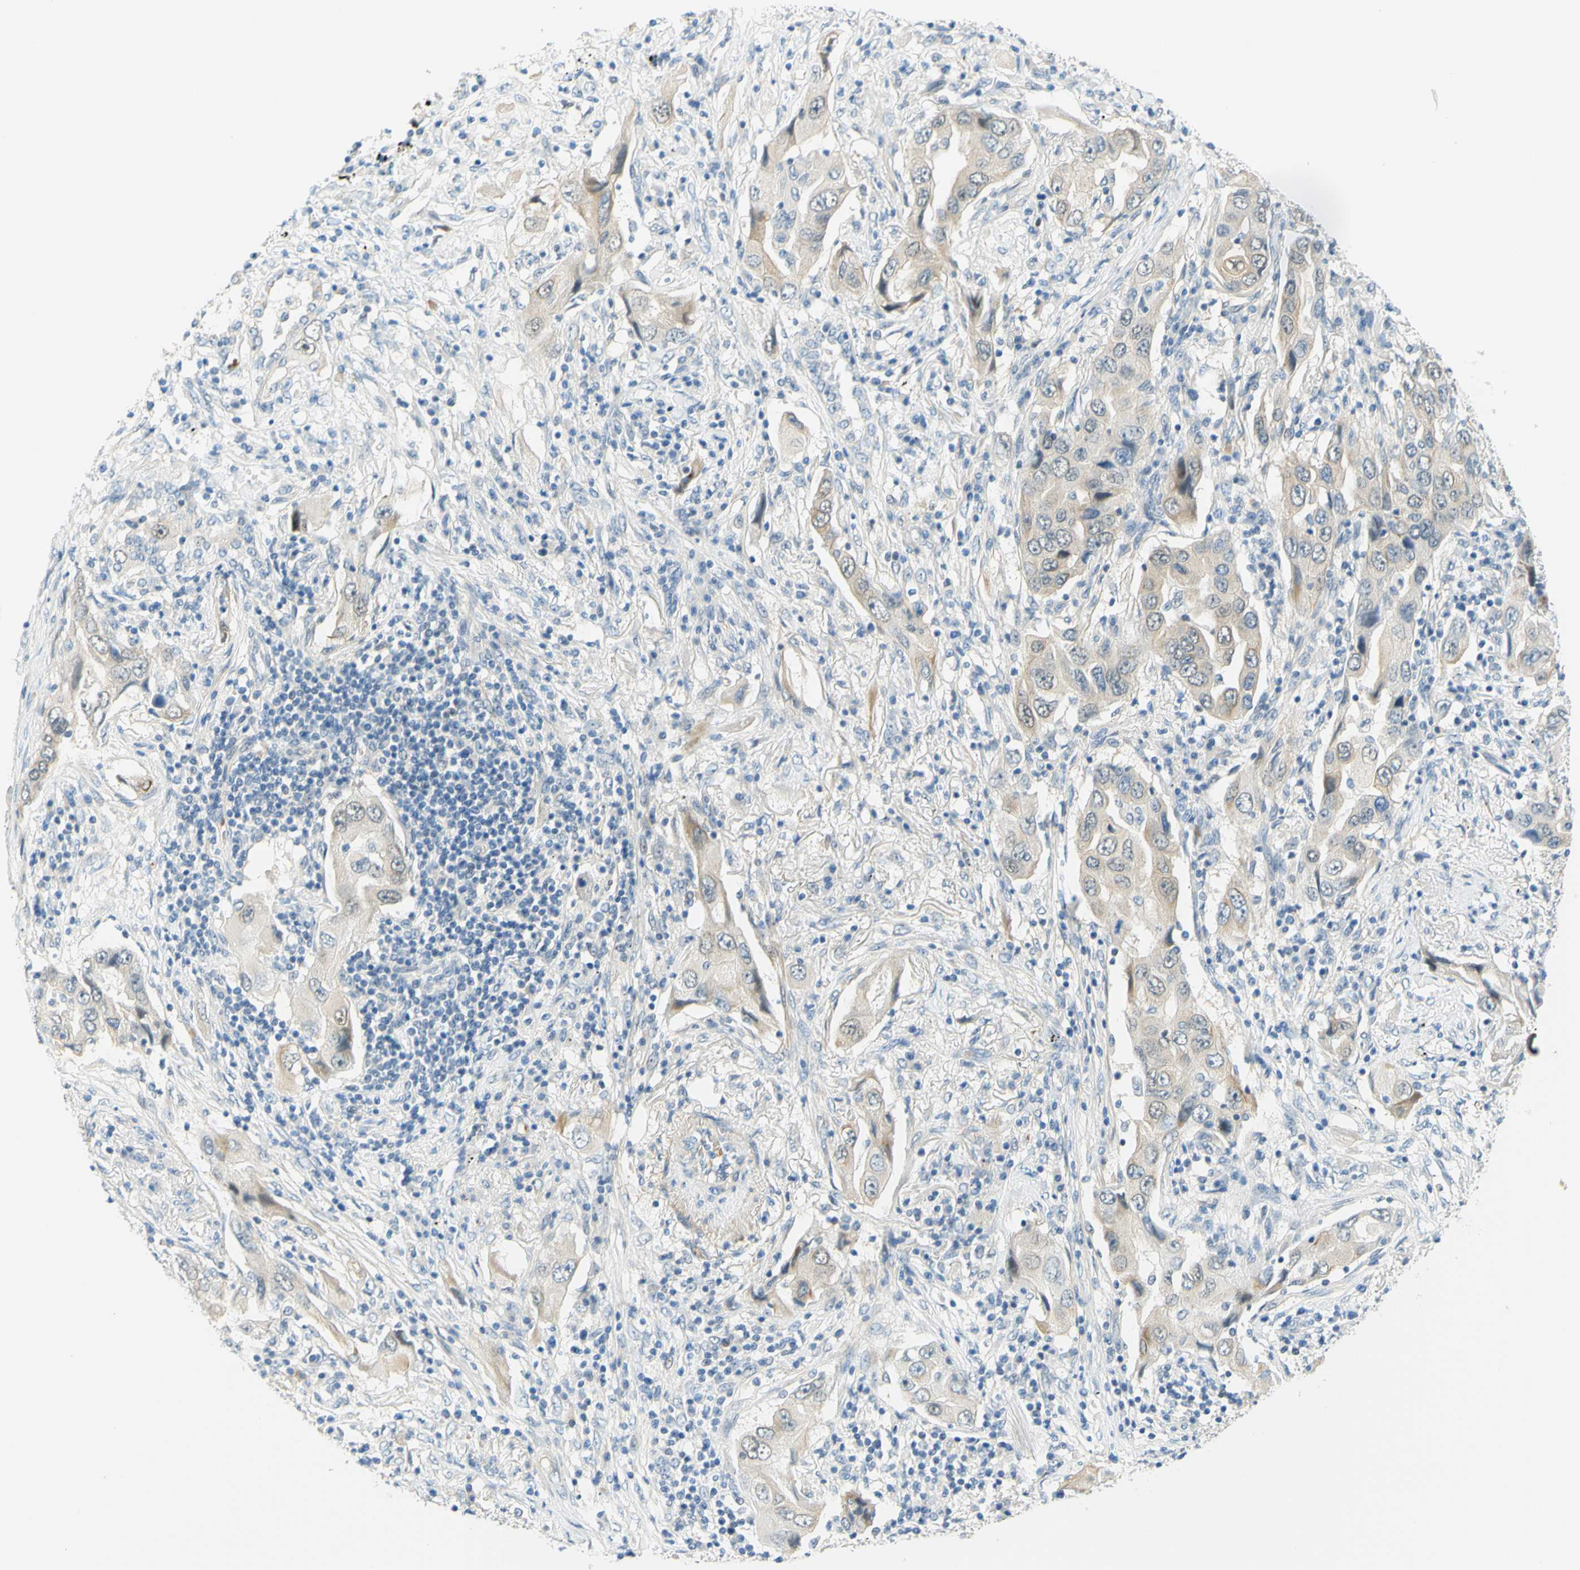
{"staining": {"intensity": "weak", "quantity": ">75%", "location": "cytoplasmic/membranous"}, "tissue": "lung cancer", "cell_type": "Tumor cells", "image_type": "cancer", "snomed": [{"axis": "morphology", "description": "Adenocarcinoma, NOS"}, {"axis": "topography", "description": "Lung"}], "caption": "Immunohistochemical staining of lung cancer displays low levels of weak cytoplasmic/membranous protein staining in about >75% of tumor cells.", "gene": "ENTREP2", "patient": {"sex": "female", "age": 65}}